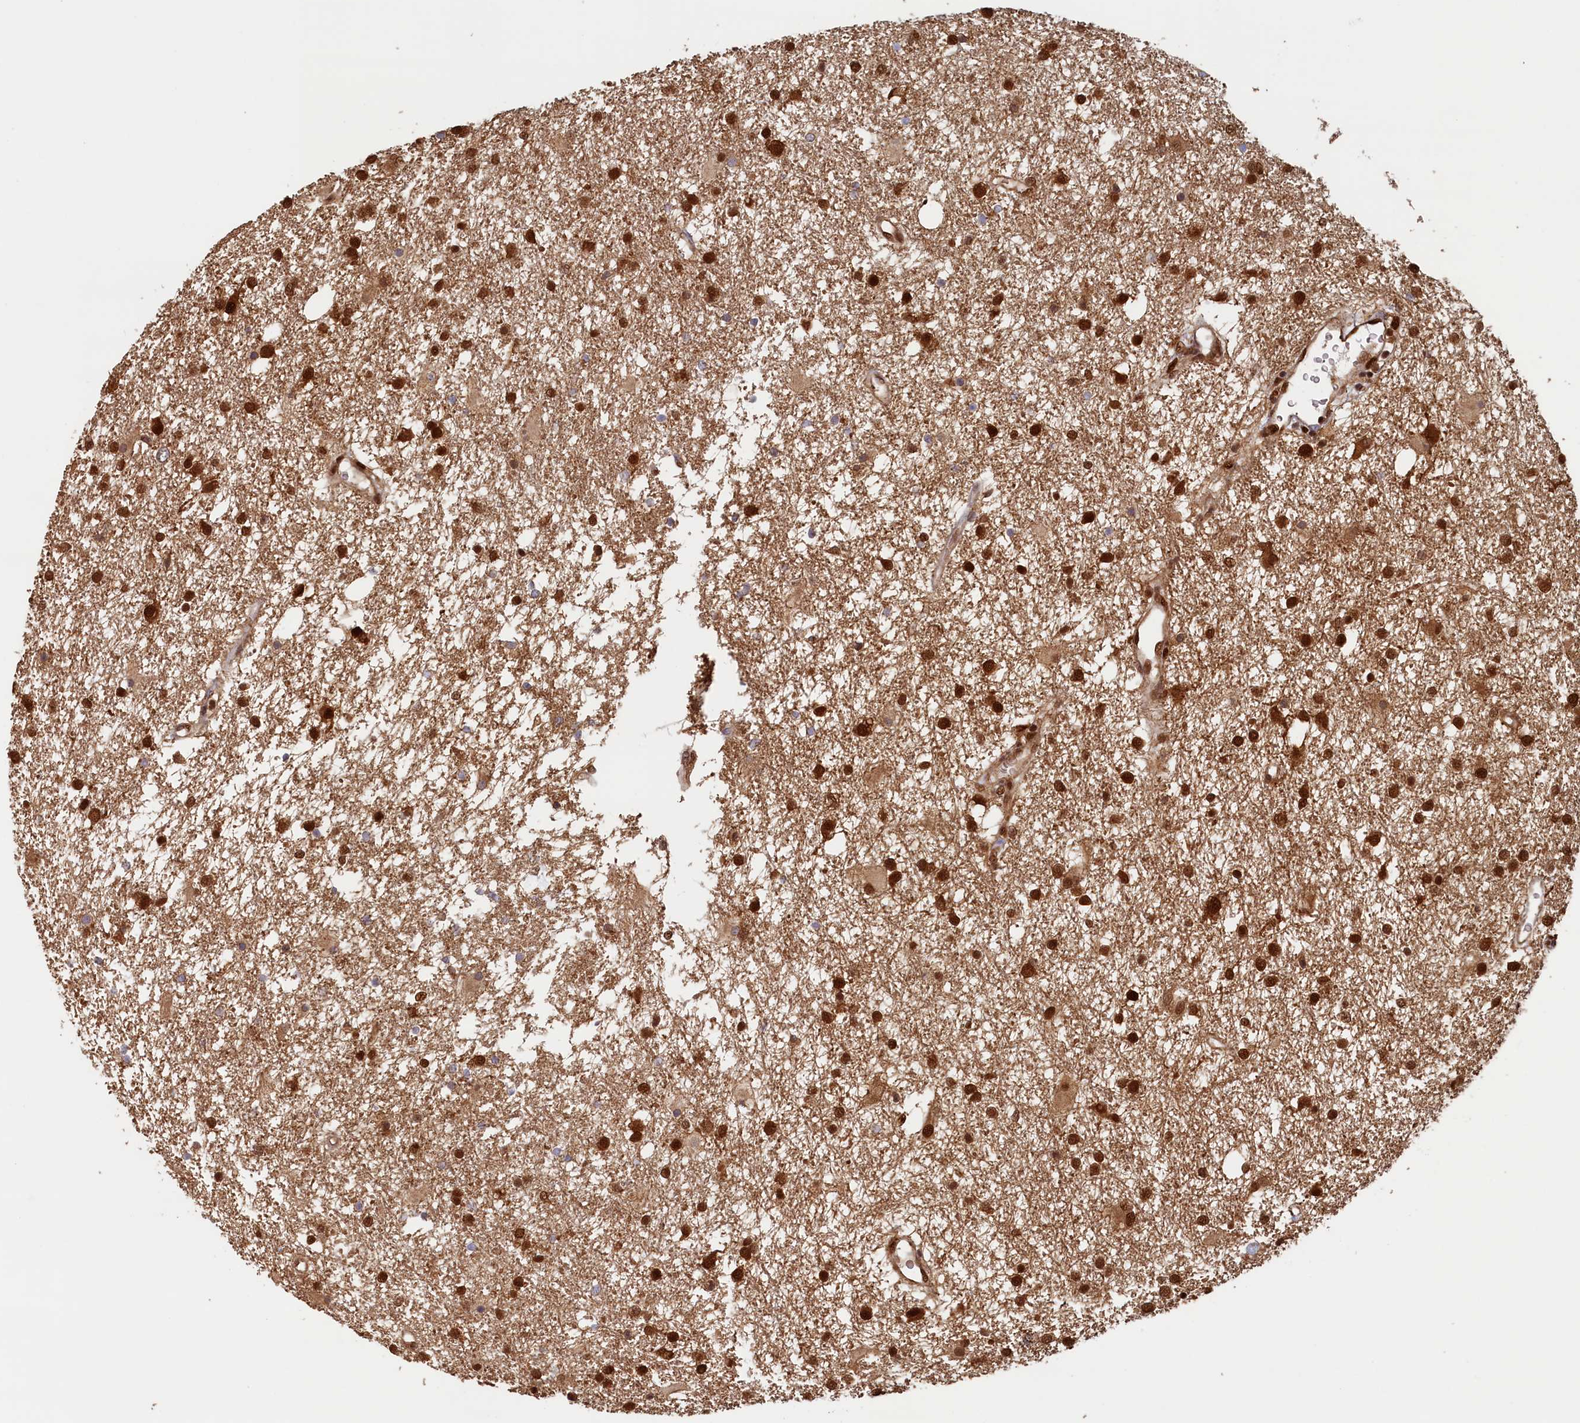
{"staining": {"intensity": "strong", "quantity": ">75%", "location": "cytoplasmic/membranous,nuclear"}, "tissue": "glioma", "cell_type": "Tumor cells", "image_type": "cancer", "snomed": [{"axis": "morphology", "description": "Glioma, malignant, High grade"}, {"axis": "topography", "description": "Brain"}], "caption": "Human malignant high-grade glioma stained with a protein marker demonstrates strong staining in tumor cells.", "gene": "AHCY", "patient": {"sex": "male", "age": 77}}